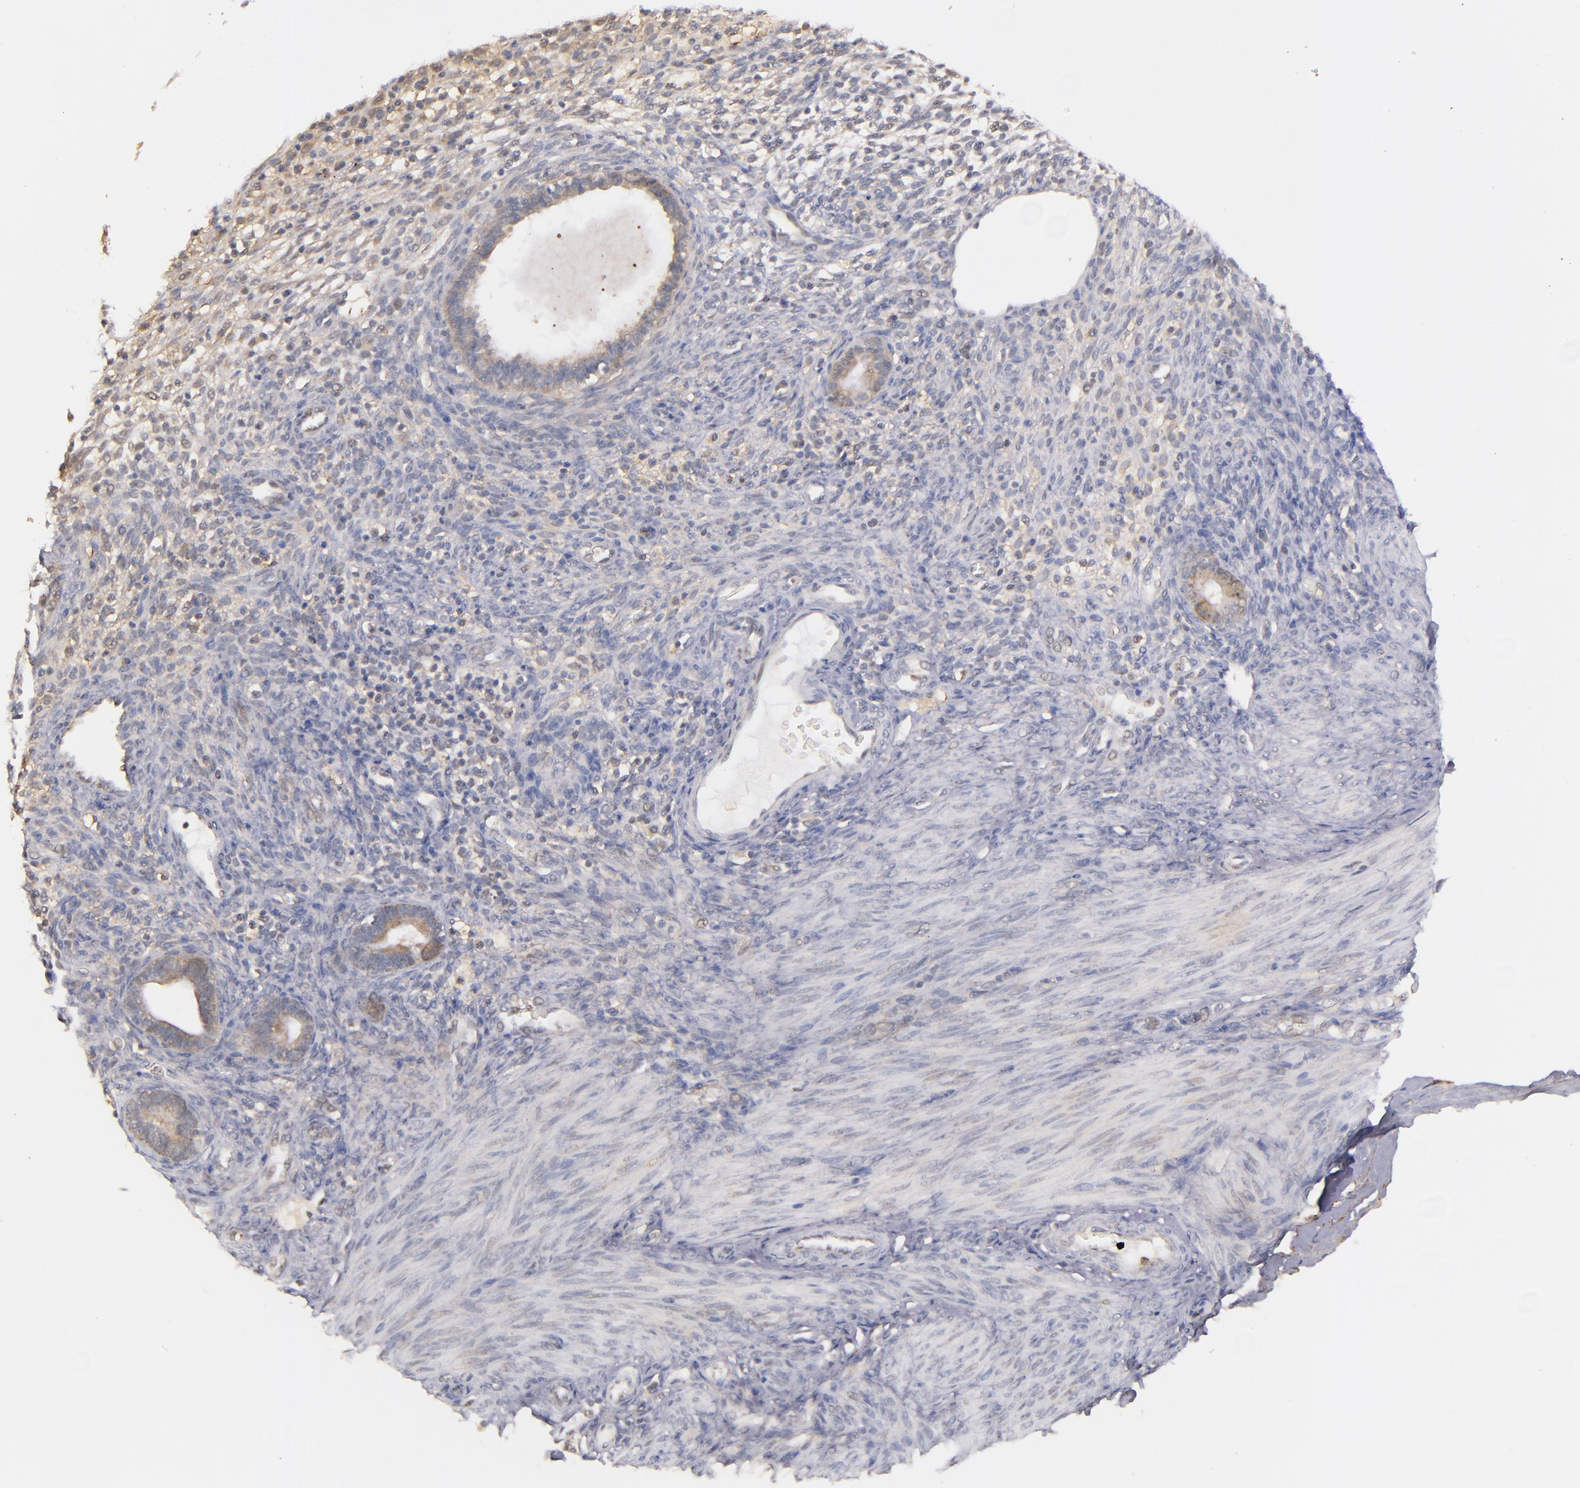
{"staining": {"intensity": "weak", "quantity": "<25%", "location": "cytoplasmic/membranous"}, "tissue": "endometrium", "cell_type": "Cells in endometrial stroma", "image_type": "normal", "snomed": [{"axis": "morphology", "description": "Normal tissue, NOS"}, {"axis": "topography", "description": "Endometrium"}], "caption": "This is an immunohistochemistry image of normal endometrium. There is no expression in cells in endometrial stroma.", "gene": "ZFYVE1", "patient": {"sex": "female", "age": 72}}